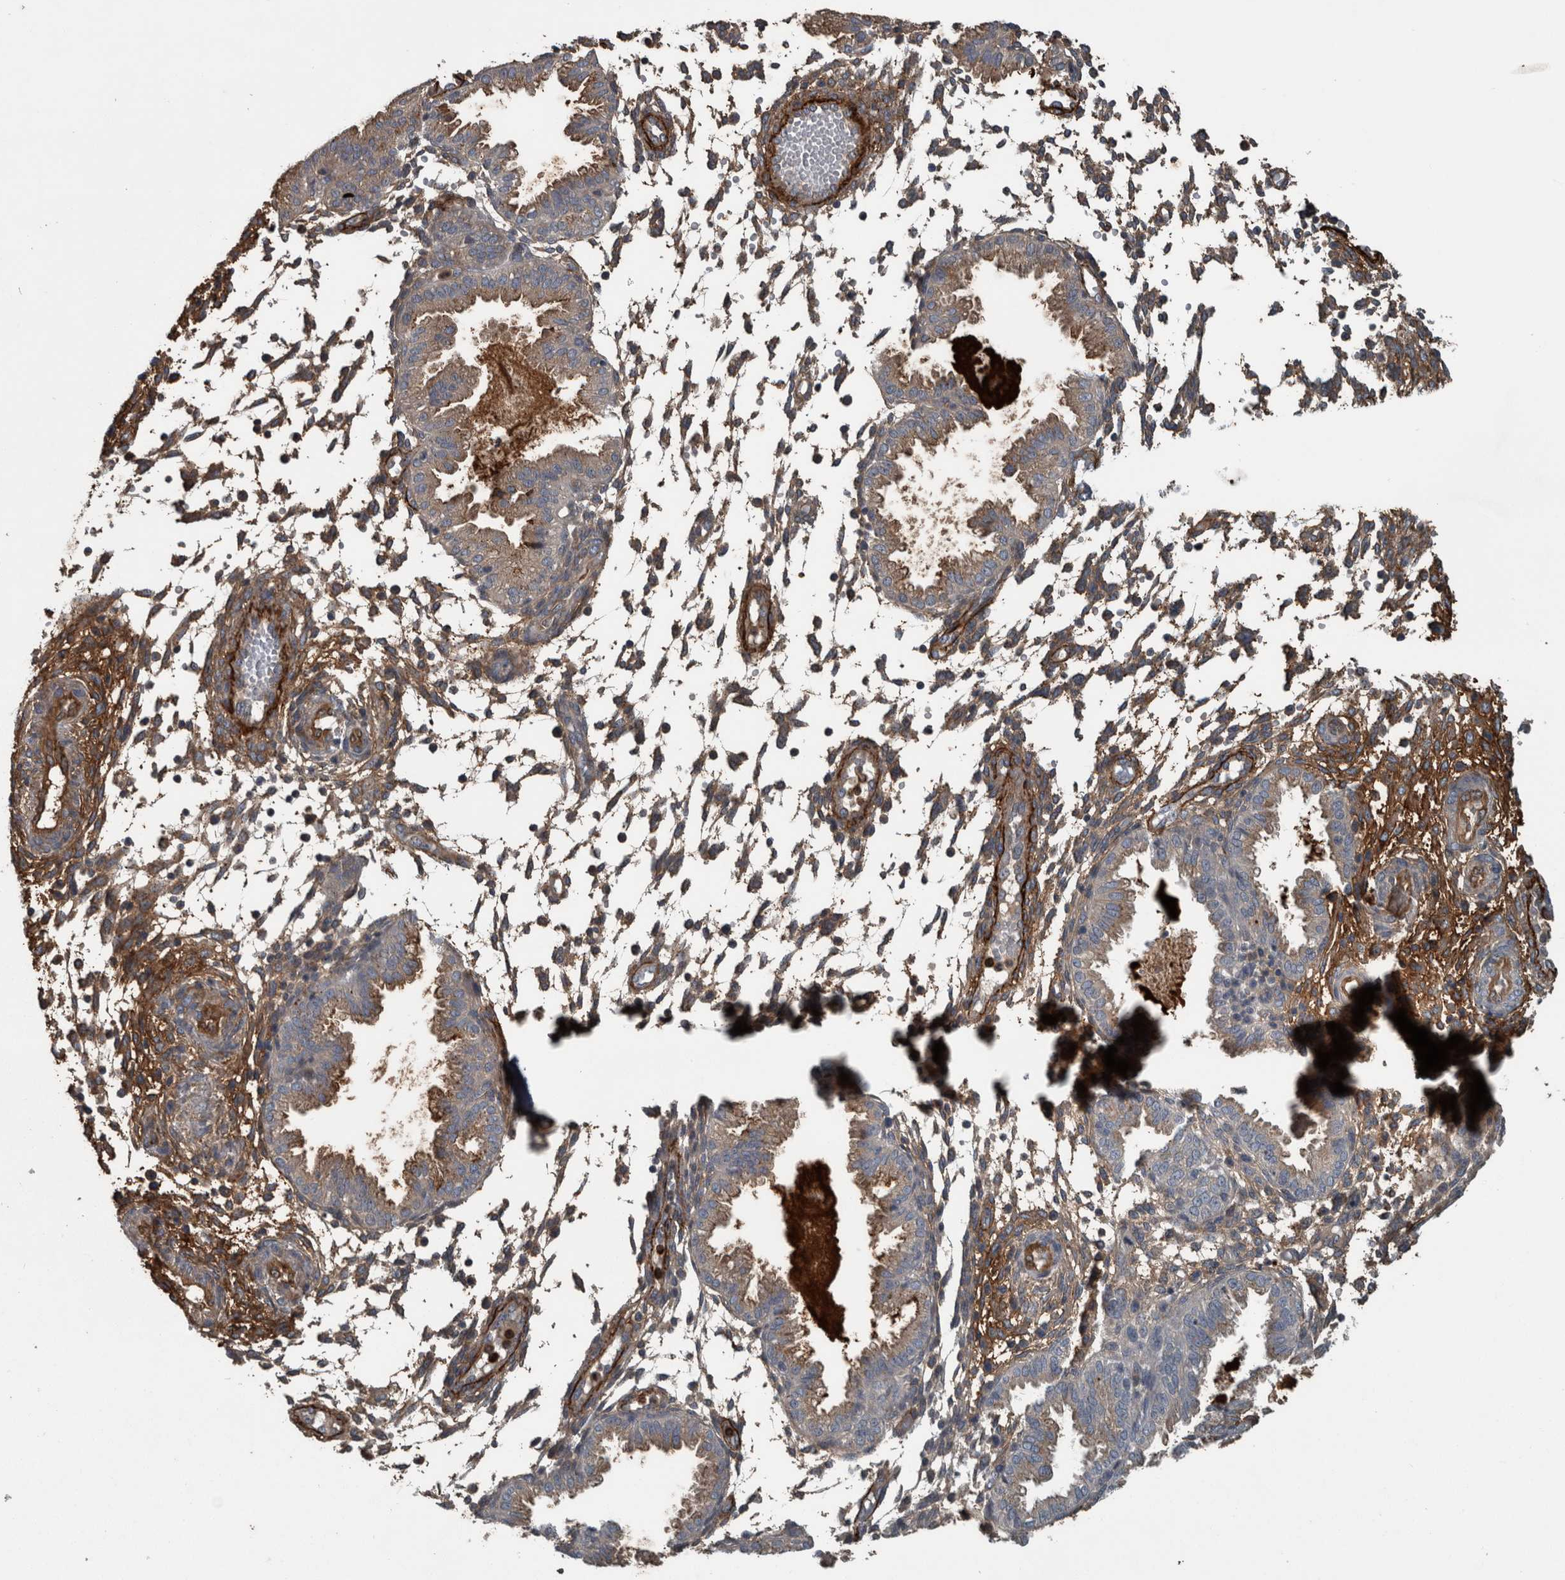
{"staining": {"intensity": "moderate", "quantity": "<25%", "location": "cytoplasmic/membranous"}, "tissue": "endometrium", "cell_type": "Cells in endometrial stroma", "image_type": "normal", "snomed": [{"axis": "morphology", "description": "Normal tissue, NOS"}, {"axis": "topography", "description": "Endometrium"}], "caption": "An immunohistochemistry micrograph of unremarkable tissue is shown. Protein staining in brown highlights moderate cytoplasmic/membranous positivity in endometrium within cells in endometrial stroma.", "gene": "EXOC8", "patient": {"sex": "female", "age": 33}}